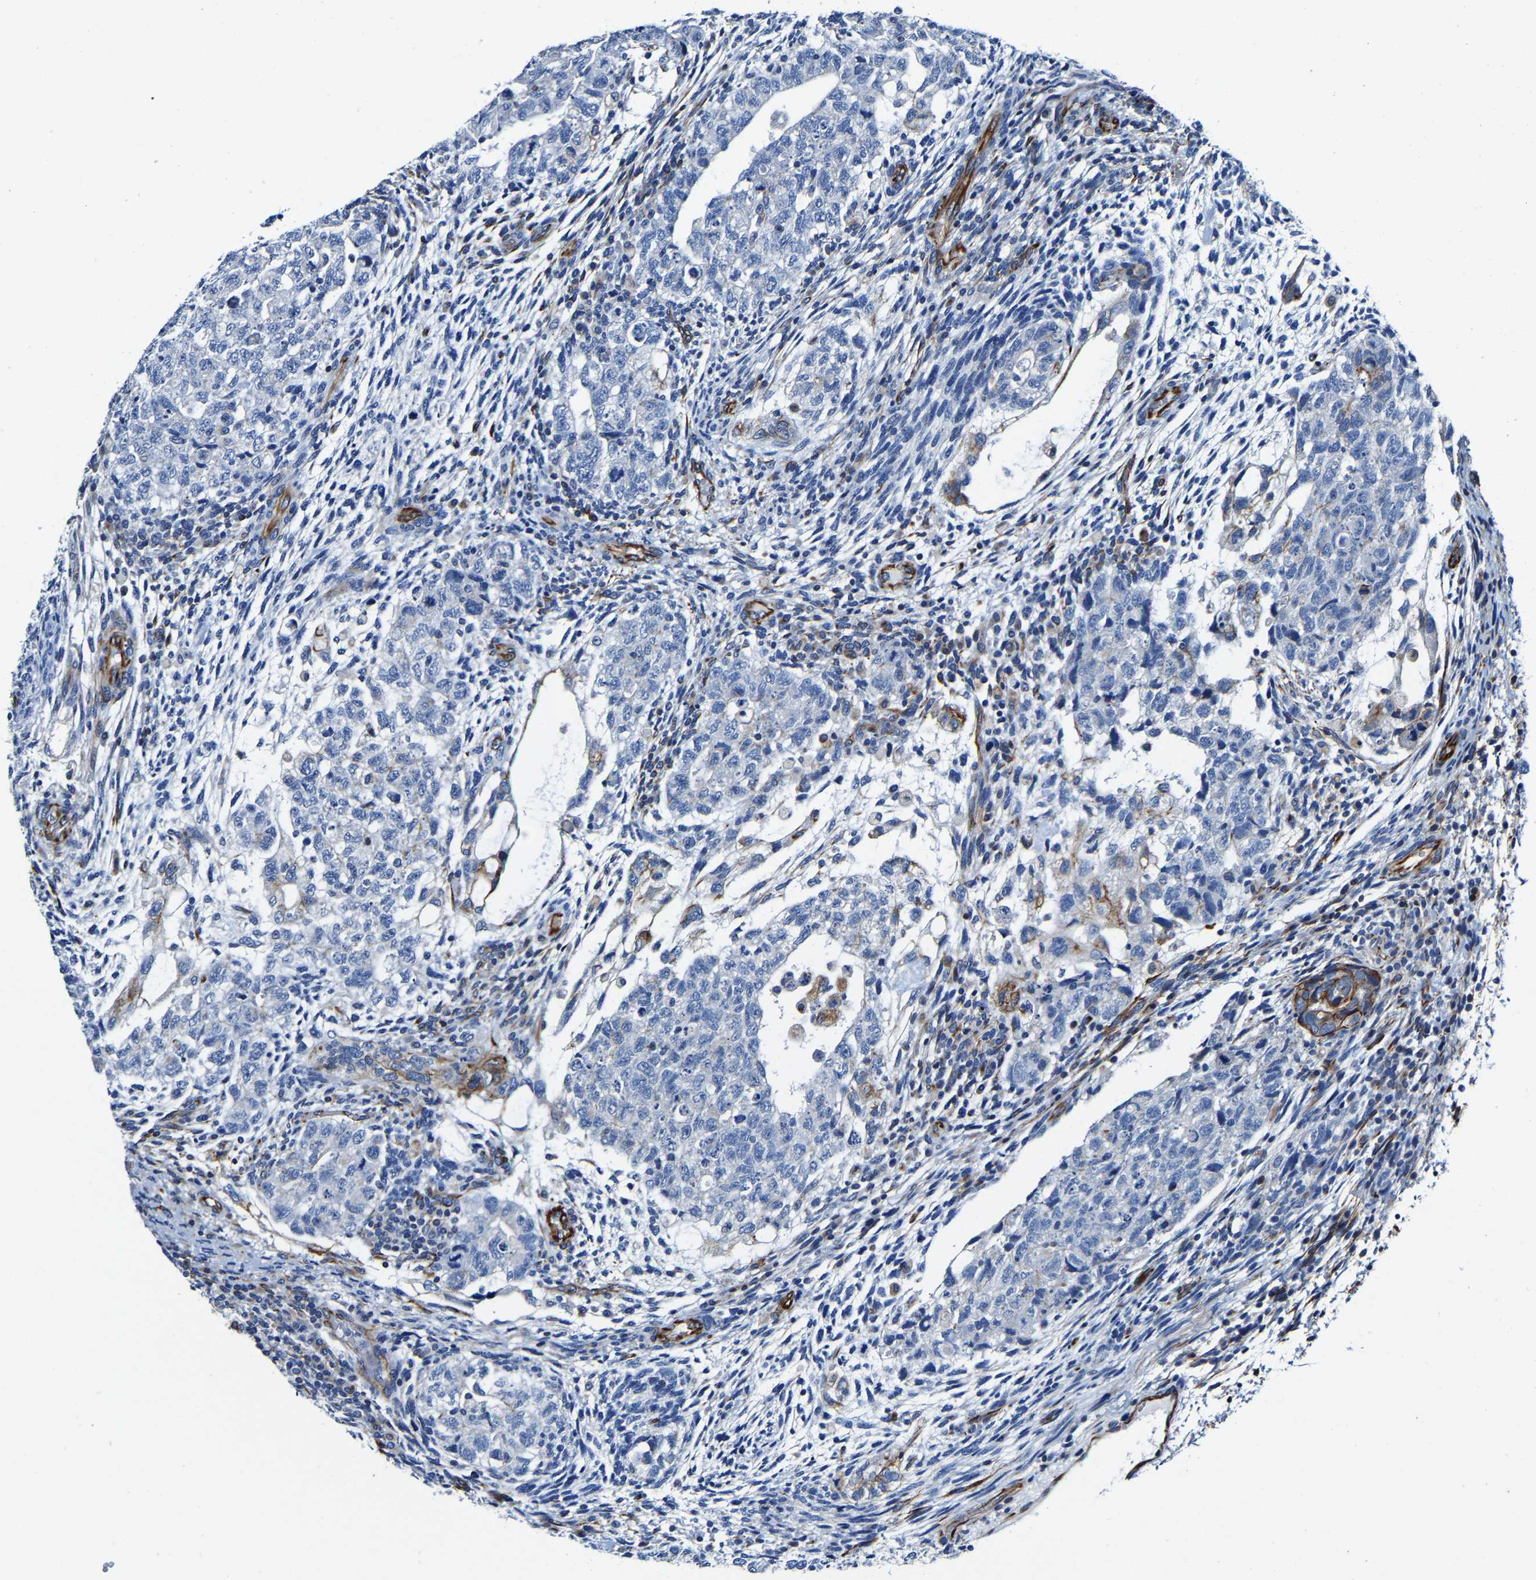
{"staining": {"intensity": "negative", "quantity": "none", "location": "none"}, "tissue": "testis cancer", "cell_type": "Tumor cells", "image_type": "cancer", "snomed": [{"axis": "morphology", "description": "Normal tissue, NOS"}, {"axis": "morphology", "description": "Carcinoma, Embryonal, NOS"}, {"axis": "topography", "description": "Testis"}], "caption": "Immunohistochemical staining of human testis cancer displays no significant positivity in tumor cells.", "gene": "MMEL1", "patient": {"sex": "male", "age": 36}}